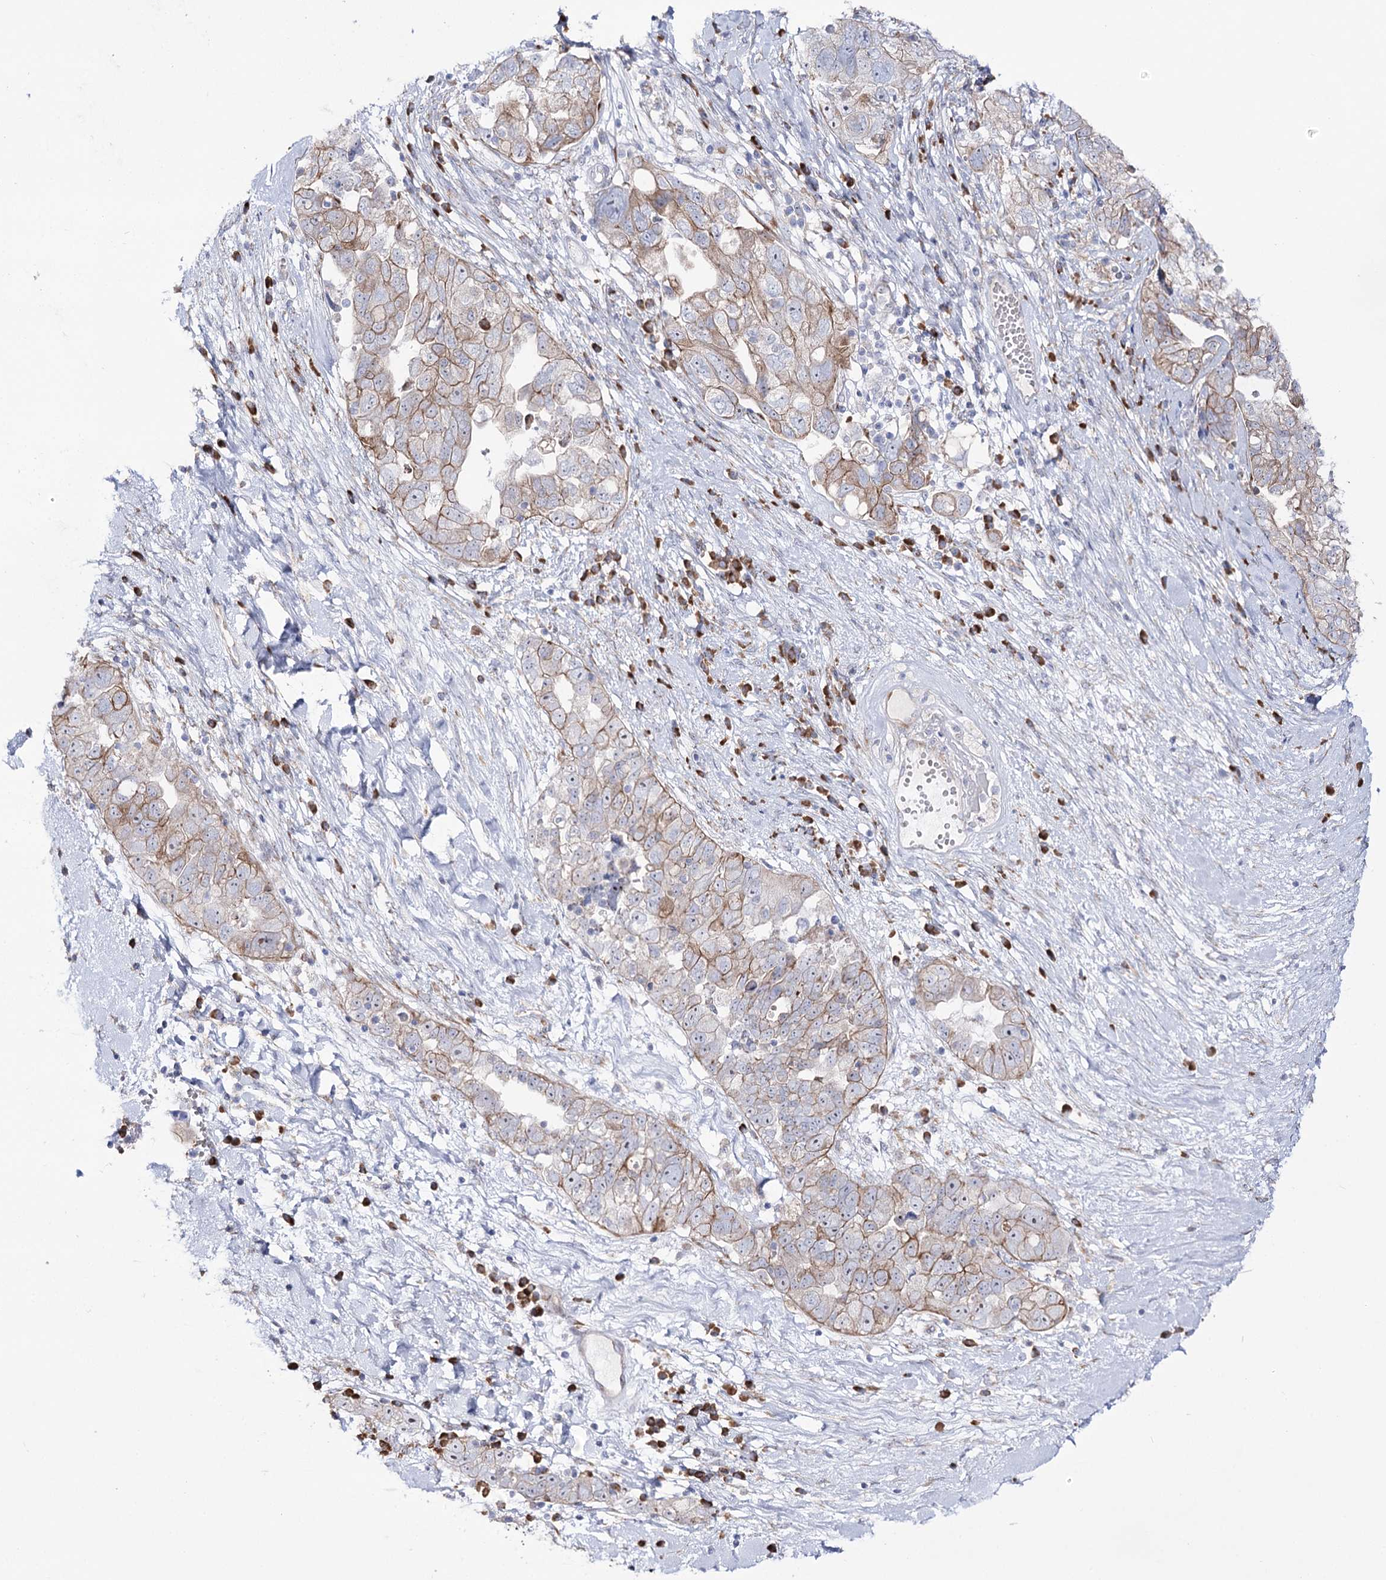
{"staining": {"intensity": "weak", "quantity": "25%-75%", "location": "cytoplasmic/membranous"}, "tissue": "ovarian cancer", "cell_type": "Tumor cells", "image_type": "cancer", "snomed": [{"axis": "morphology", "description": "Carcinoma, NOS"}, {"axis": "morphology", "description": "Cystadenocarcinoma, serous, NOS"}, {"axis": "topography", "description": "Ovary"}], "caption": "The photomicrograph demonstrates staining of ovarian cancer (carcinoma), revealing weak cytoplasmic/membranous protein positivity (brown color) within tumor cells. The protein is shown in brown color, while the nuclei are stained blue.", "gene": "METTL5", "patient": {"sex": "female", "age": 69}}